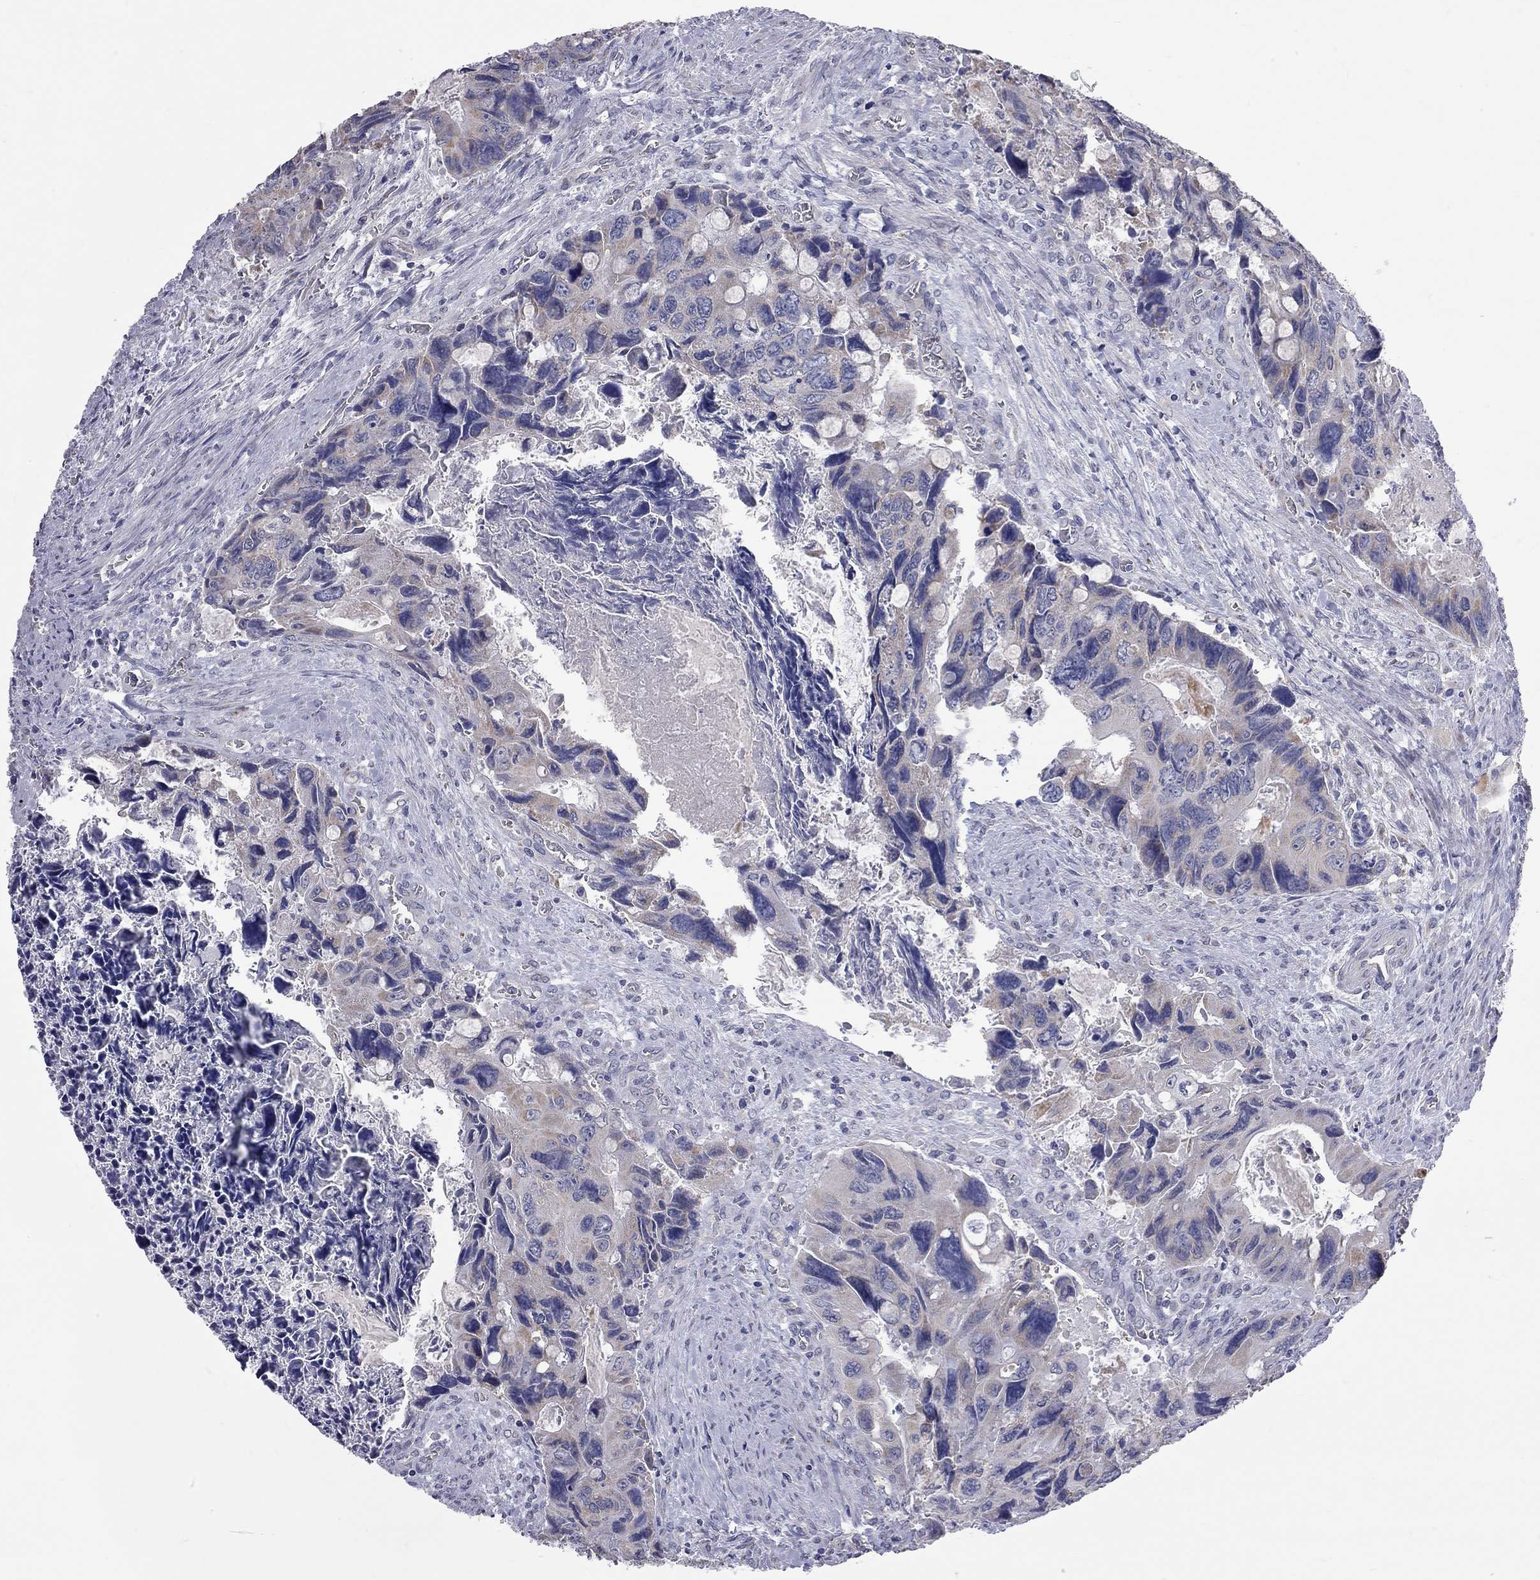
{"staining": {"intensity": "negative", "quantity": "none", "location": "none"}, "tissue": "colorectal cancer", "cell_type": "Tumor cells", "image_type": "cancer", "snomed": [{"axis": "morphology", "description": "Adenocarcinoma, NOS"}, {"axis": "topography", "description": "Rectum"}], "caption": "An image of human adenocarcinoma (colorectal) is negative for staining in tumor cells.", "gene": "OPRK1", "patient": {"sex": "male", "age": 62}}